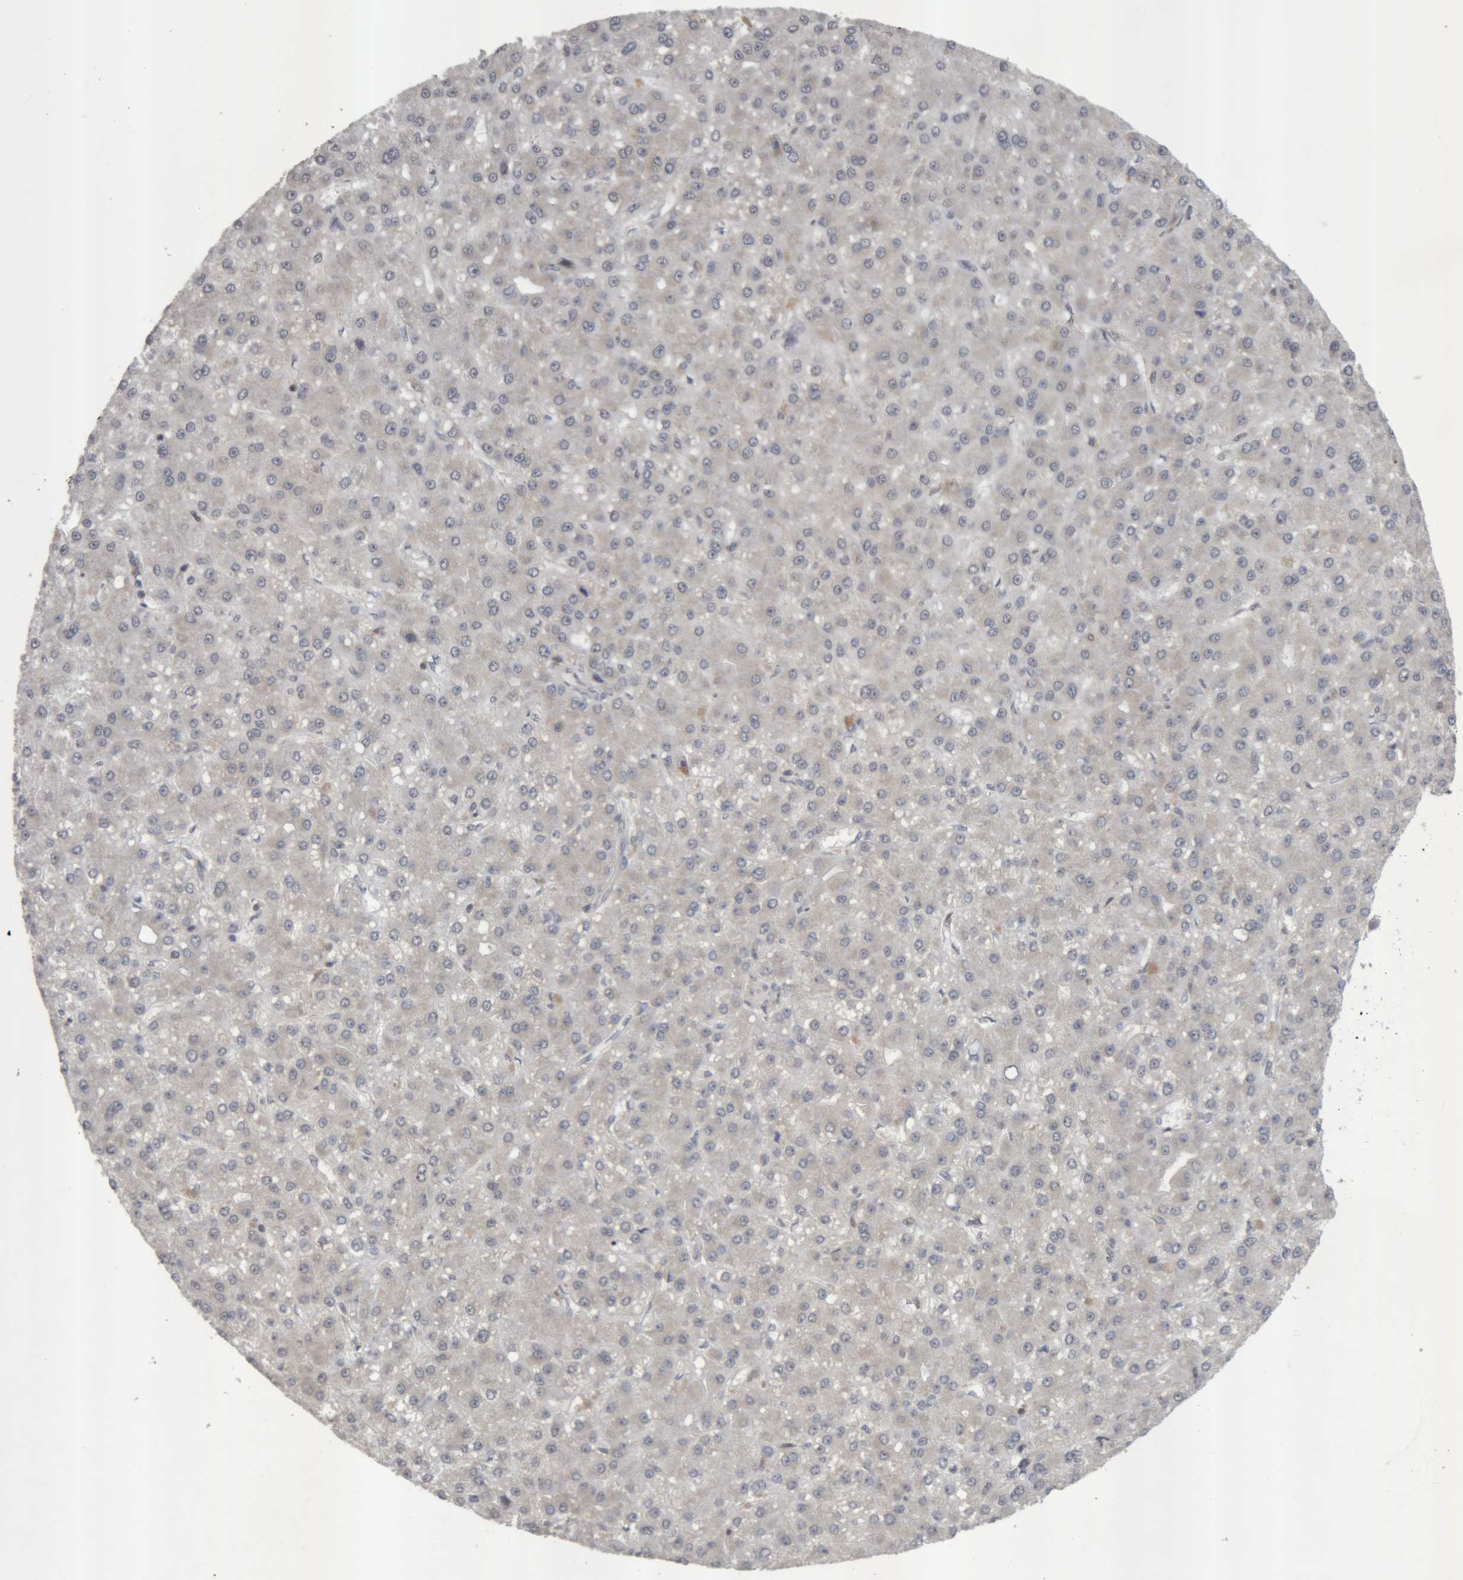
{"staining": {"intensity": "negative", "quantity": "none", "location": "none"}, "tissue": "liver cancer", "cell_type": "Tumor cells", "image_type": "cancer", "snomed": [{"axis": "morphology", "description": "Carcinoma, Hepatocellular, NOS"}, {"axis": "topography", "description": "Liver"}], "caption": "High magnification brightfield microscopy of liver hepatocellular carcinoma stained with DAB (3,3'-diaminobenzidine) (brown) and counterstained with hematoxylin (blue): tumor cells show no significant positivity. The staining was performed using DAB (3,3'-diaminobenzidine) to visualize the protein expression in brown, while the nuclei were stained in blue with hematoxylin (Magnification: 20x).", "gene": "NFATC2", "patient": {"sex": "male", "age": 67}}